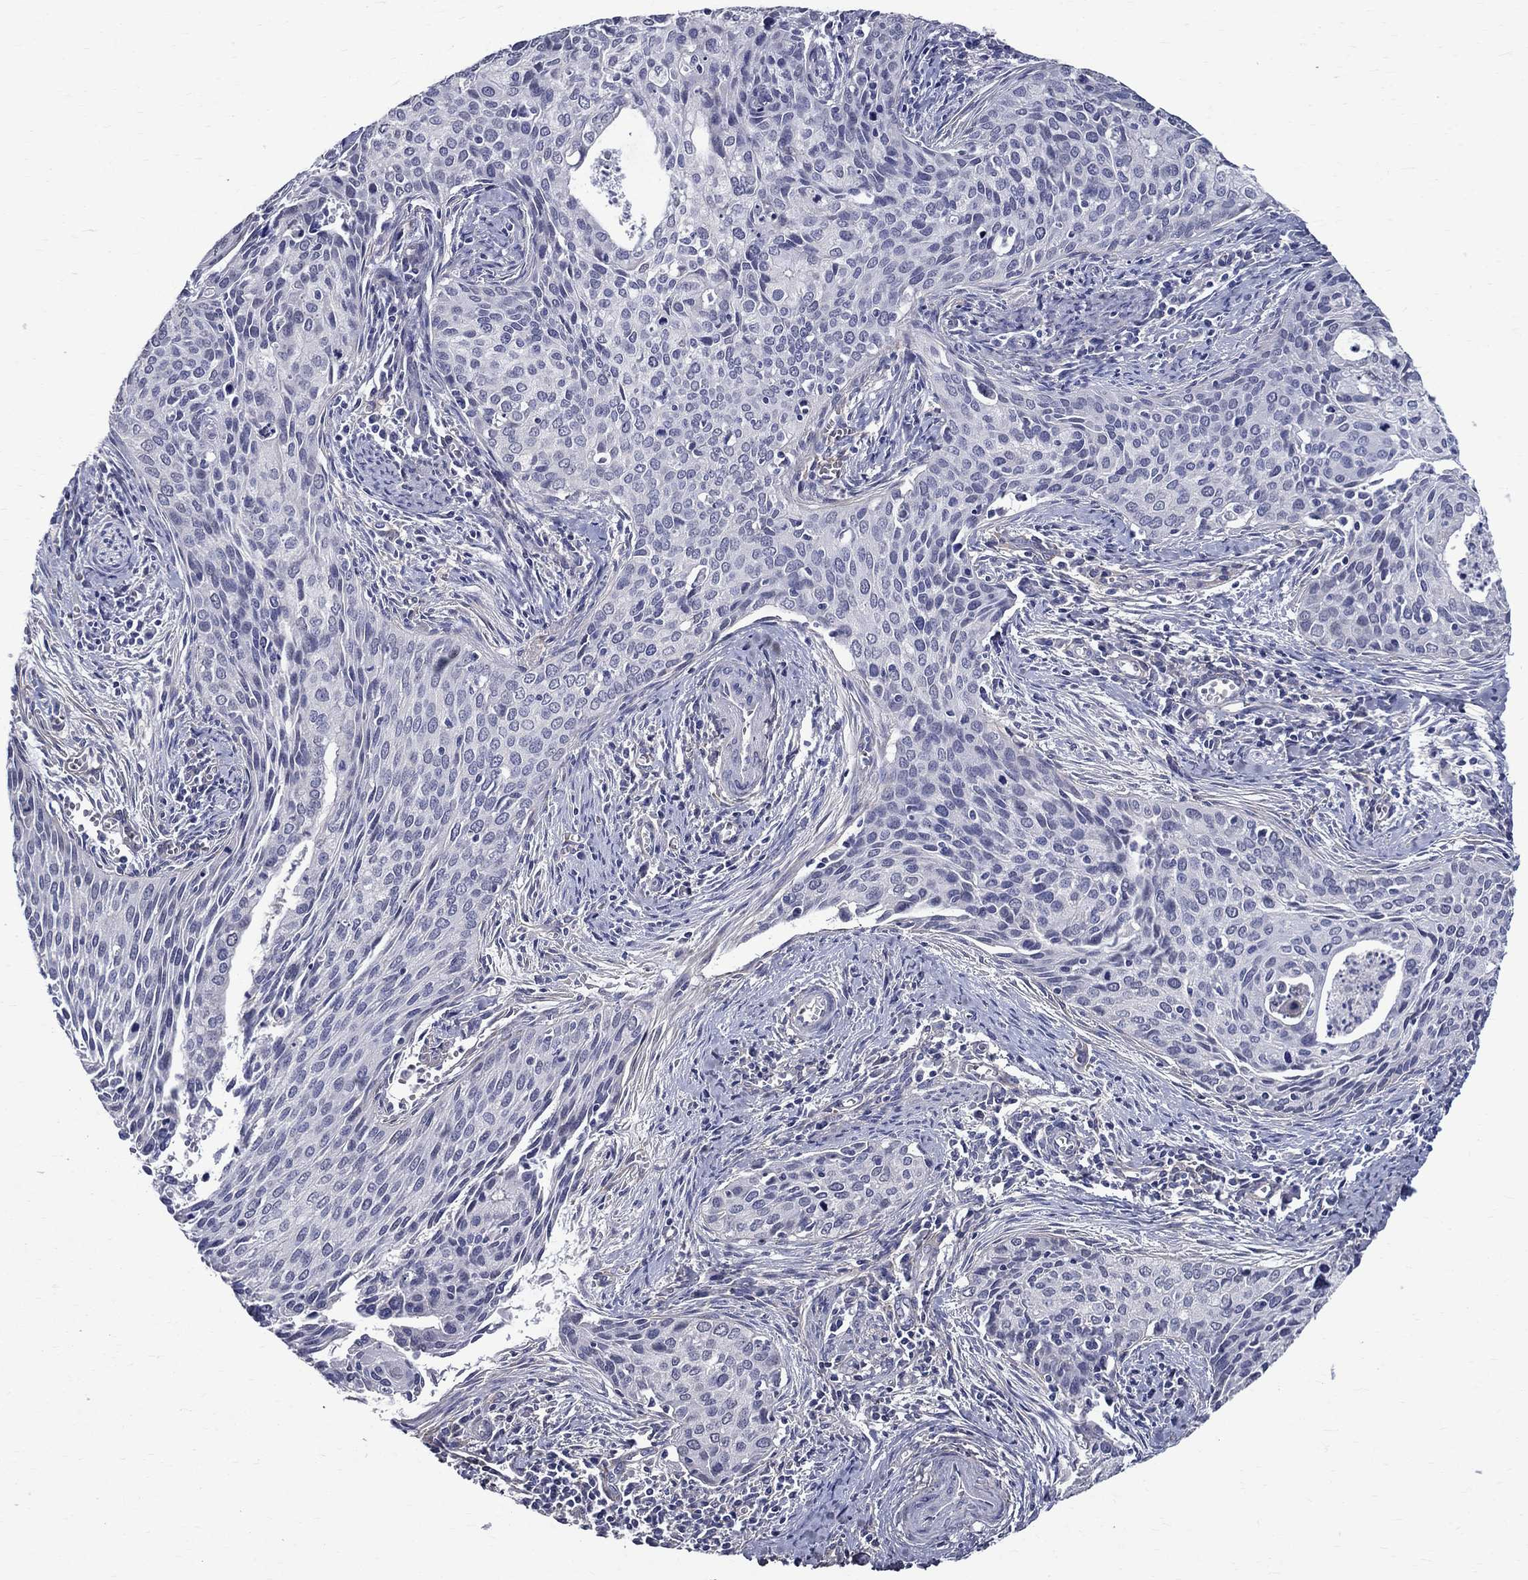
{"staining": {"intensity": "negative", "quantity": "none", "location": "none"}, "tissue": "cervical cancer", "cell_type": "Tumor cells", "image_type": "cancer", "snomed": [{"axis": "morphology", "description": "Squamous cell carcinoma, NOS"}, {"axis": "topography", "description": "Cervix"}], "caption": "Tumor cells show no significant protein staining in cervical cancer (squamous cell carcinoma). (DAB immunohistochemistry (IHC), high magnification).", "gene": "ANXA10", "patient": {"sex": "female", "age": 29}}